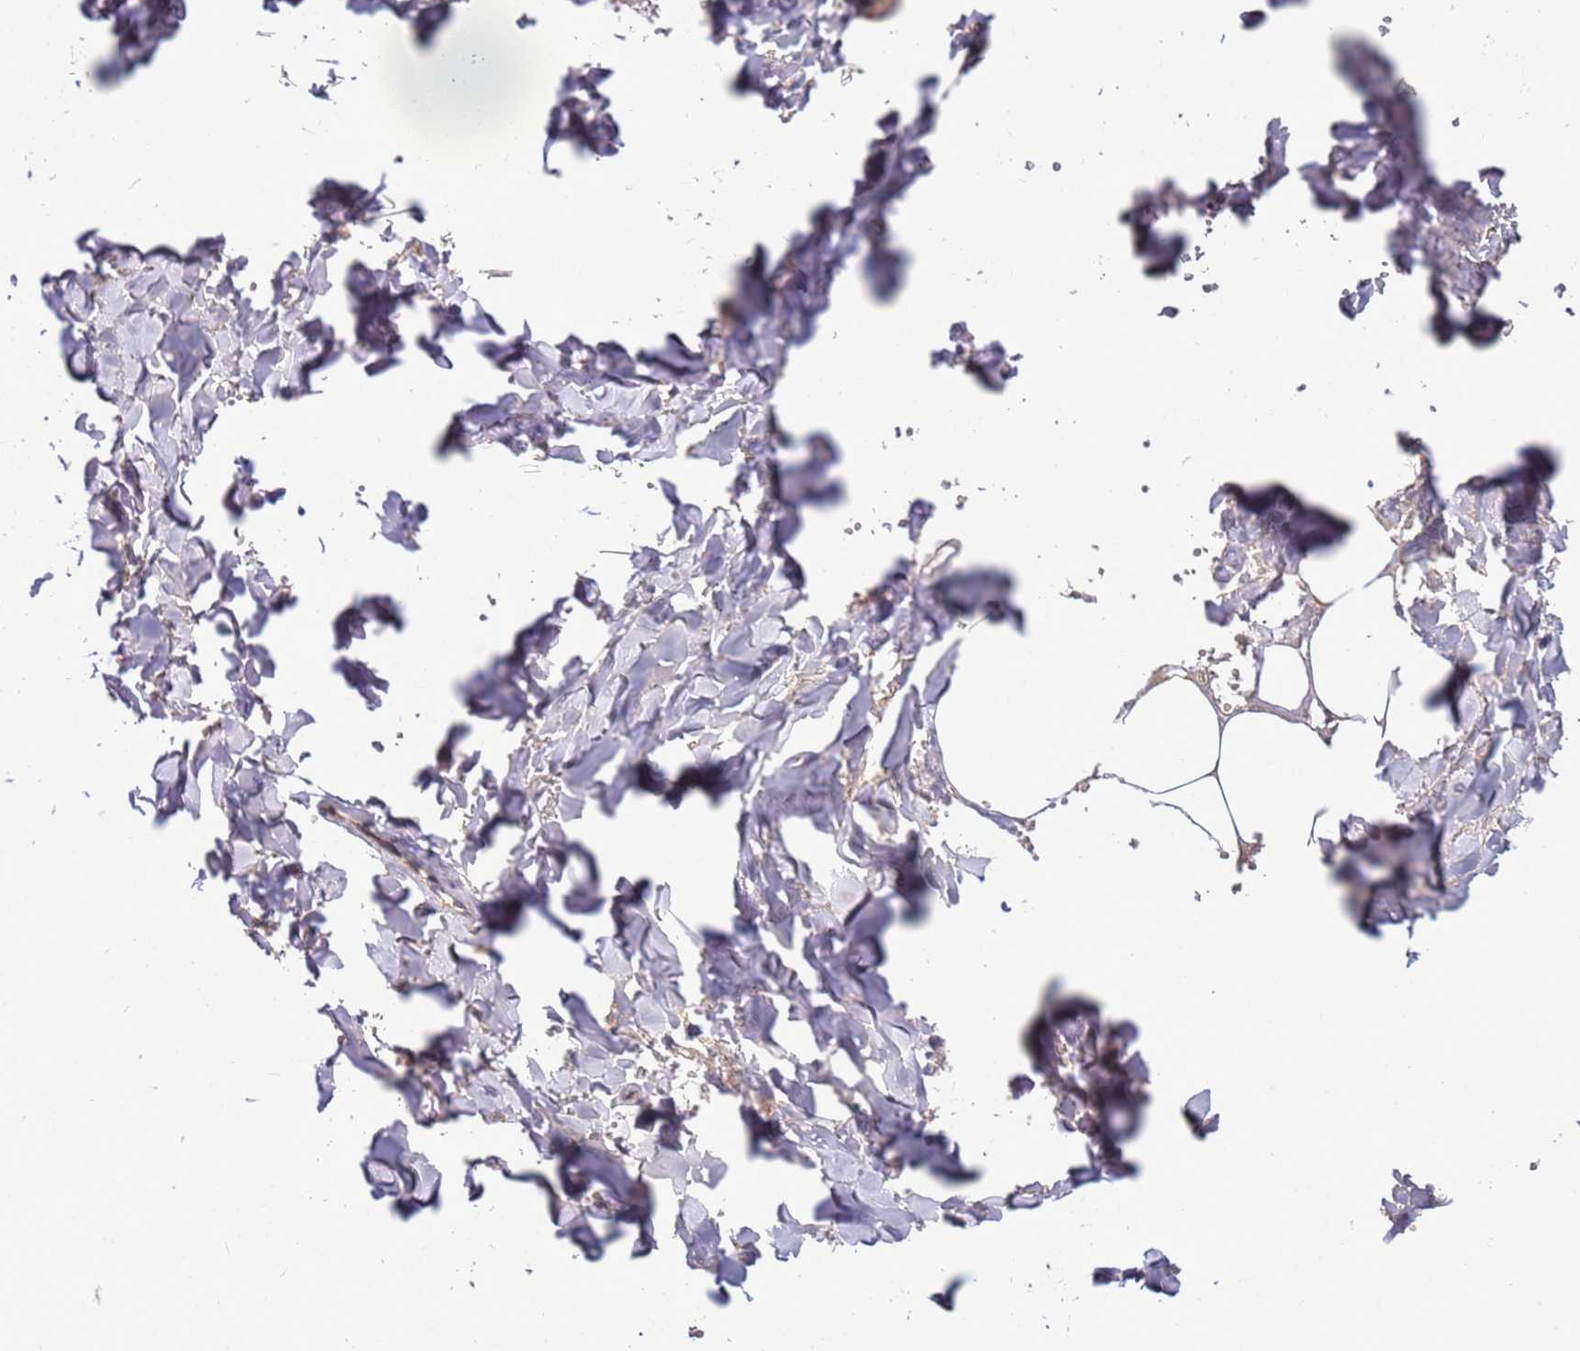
{"staining": {"intensity": "strong", "quantity": "<25%", "location": "cytoplasmic/membranous"}, "tissue": "adipose tissue", "cell_type": "Adipocytes", "image_type": "normal", "snomed": [{"axis": "morphology", "description": "Normal tissue, NOS"}, {"axis": "topography", "description": "Salivary gland"}, {"axis": "topography", "description": "Peripheral nerve tissue"}], "caption": "Adipocytes reveal medium levels of strong cytoplasmic/membranous positivity in approximately <25% of cells in benign human adipose tissue. The staining was performed using DAB, with brown indicating positive protein expression. Nuclei are stained blue with hematoxylin.", "gene": "ZNF624", "patient": {"sex": "male", "age": 38}}